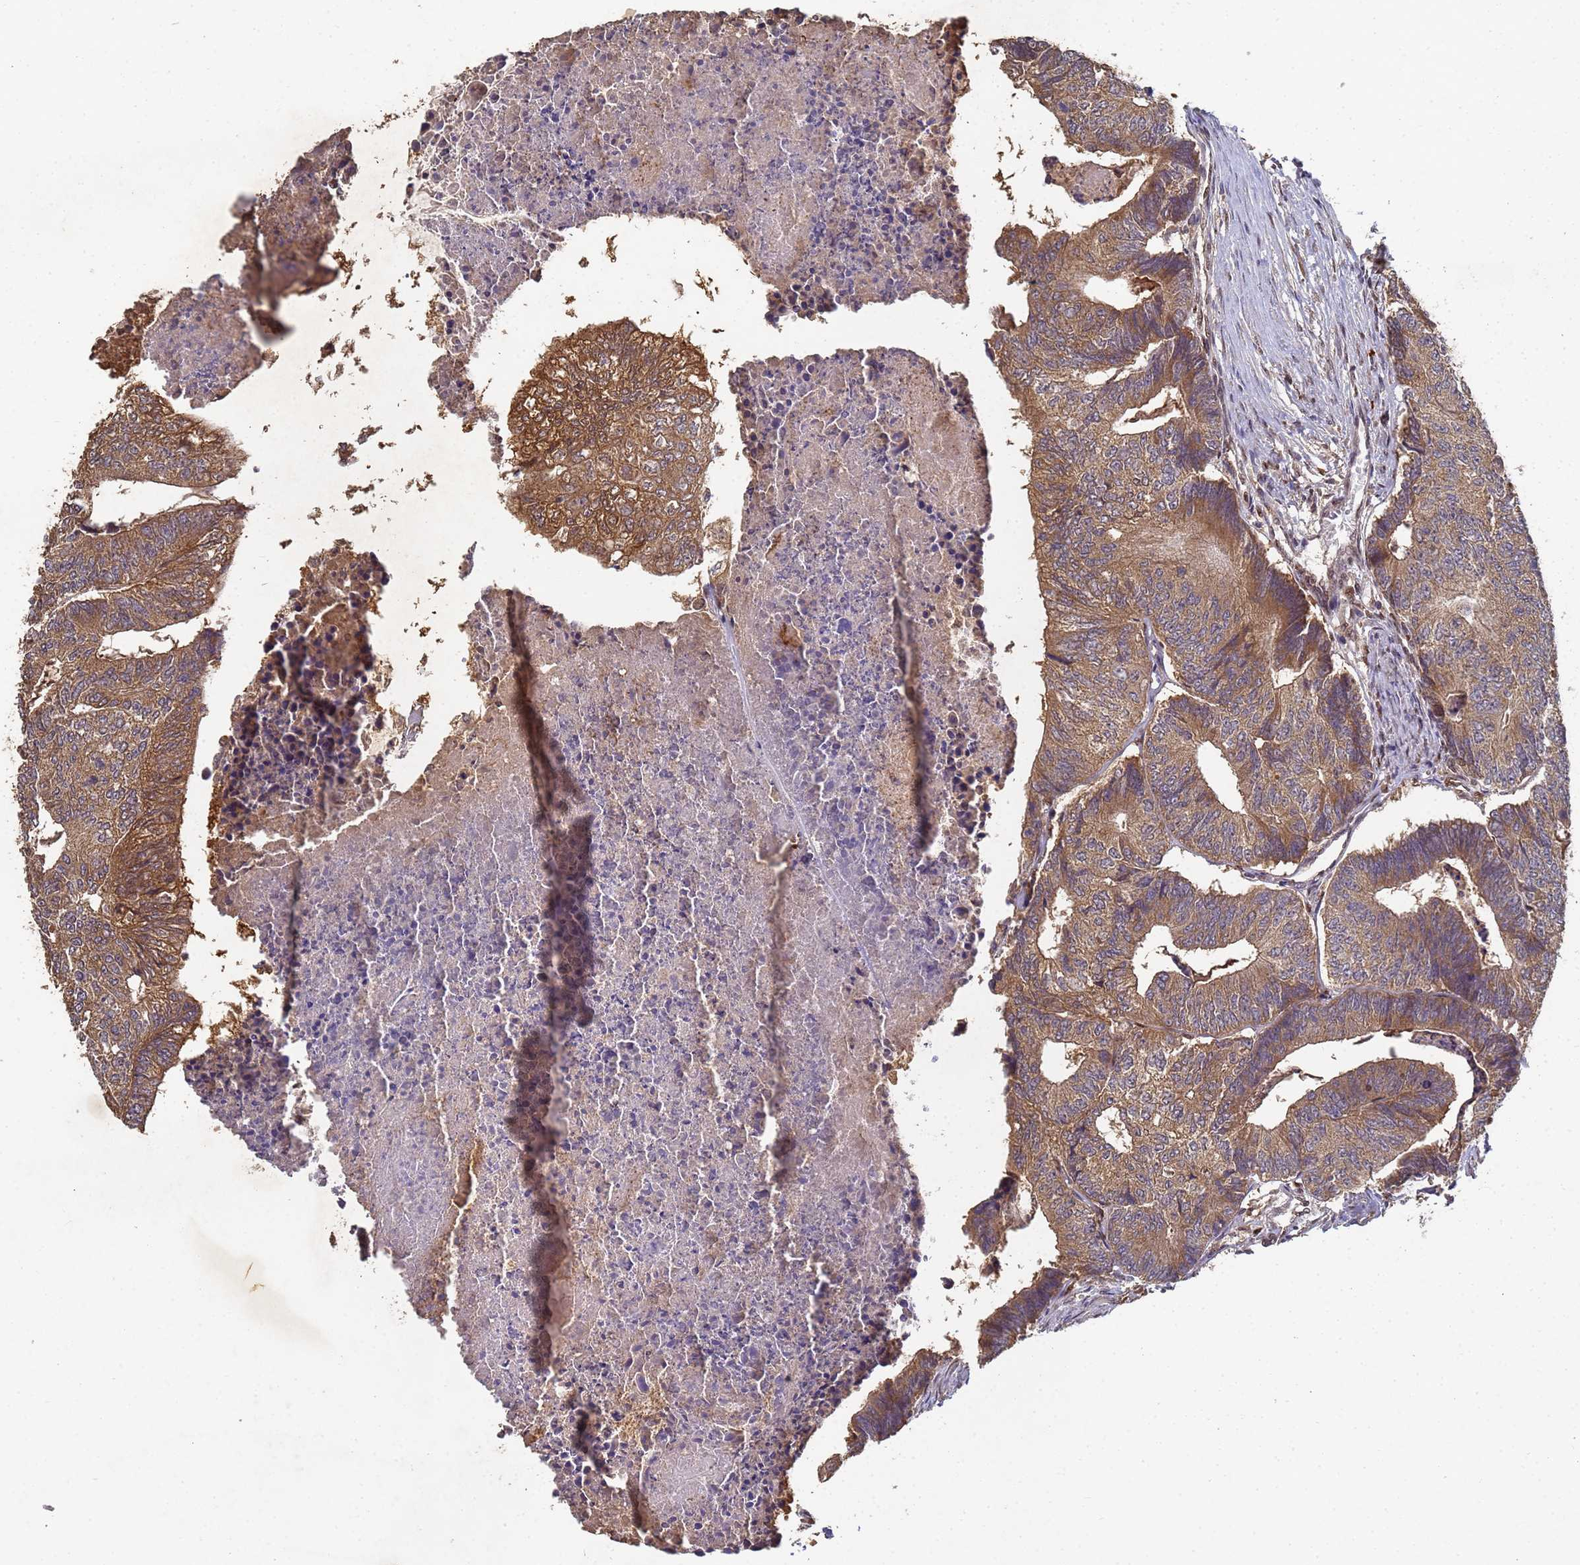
{"staining": {"intensity": "moderate", "quantity": ">75%", "location": "cytoplasmic/membranous"}, "tissue": "colorectal cancer", "cell_type": "Tumor cells", "image_type": "cancer", "snomed": [{"axis": "morphology", "description": "Adenocarcinoma, NOS"}, {"axis": "topography", "description": "Colon"}], "caption": "High-magnification brightfield microscopy of colorectal adenocarcinoma stained with DAB (brown) and counterstained with hematoxylin (blue). tumor cells exhibit moderate cytoplasmic/membranous positivity is appreciated in about>75% of cells.", "gene": "SECISBP2", "patient": {"sex": "female", "age": 67}}